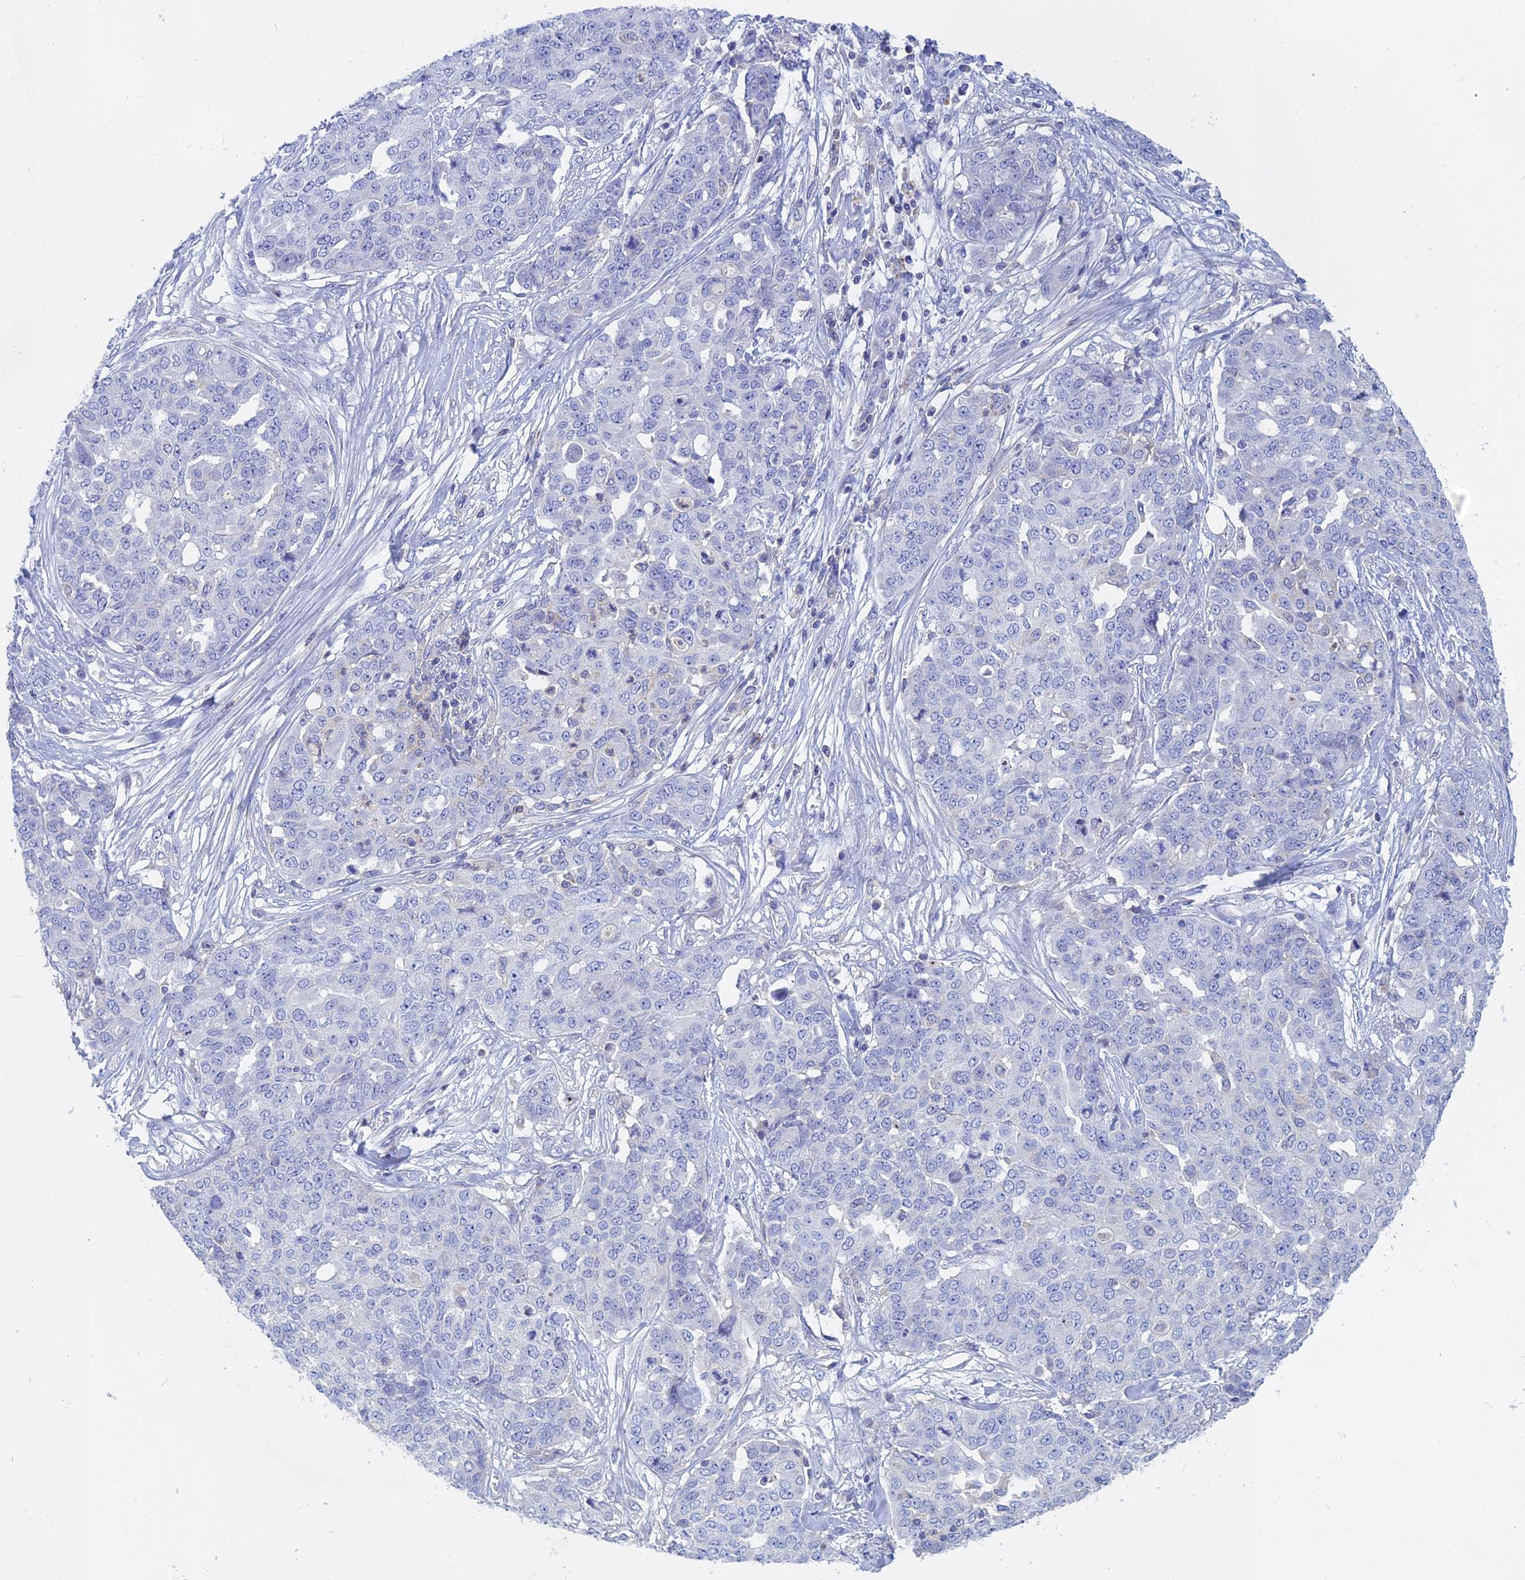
{"staining": {"intensity": "negative", "quantity": "none", "location": "none"}, "tissue": "ovarian cancer", "cell_type": "Tumor cells", "image_type": "cancer", "snomed": [{"axis": "morphology", "description": "Cystadenocarcinoma, serous, NOS"}, {"axis": "topography", "description": "Soft tissue"}, {"axis": "topography", "description": "Ovary"}], "caption": "Immunohistochemistry (IHC) histopathology image of neoplastic tissue: ovarian serous cystadenocarcinoma stained with DAB reveals no significant protein positivity in tumor cells.", "gene": "ACP7", "patient": {"sex": "female", "age": 57}}